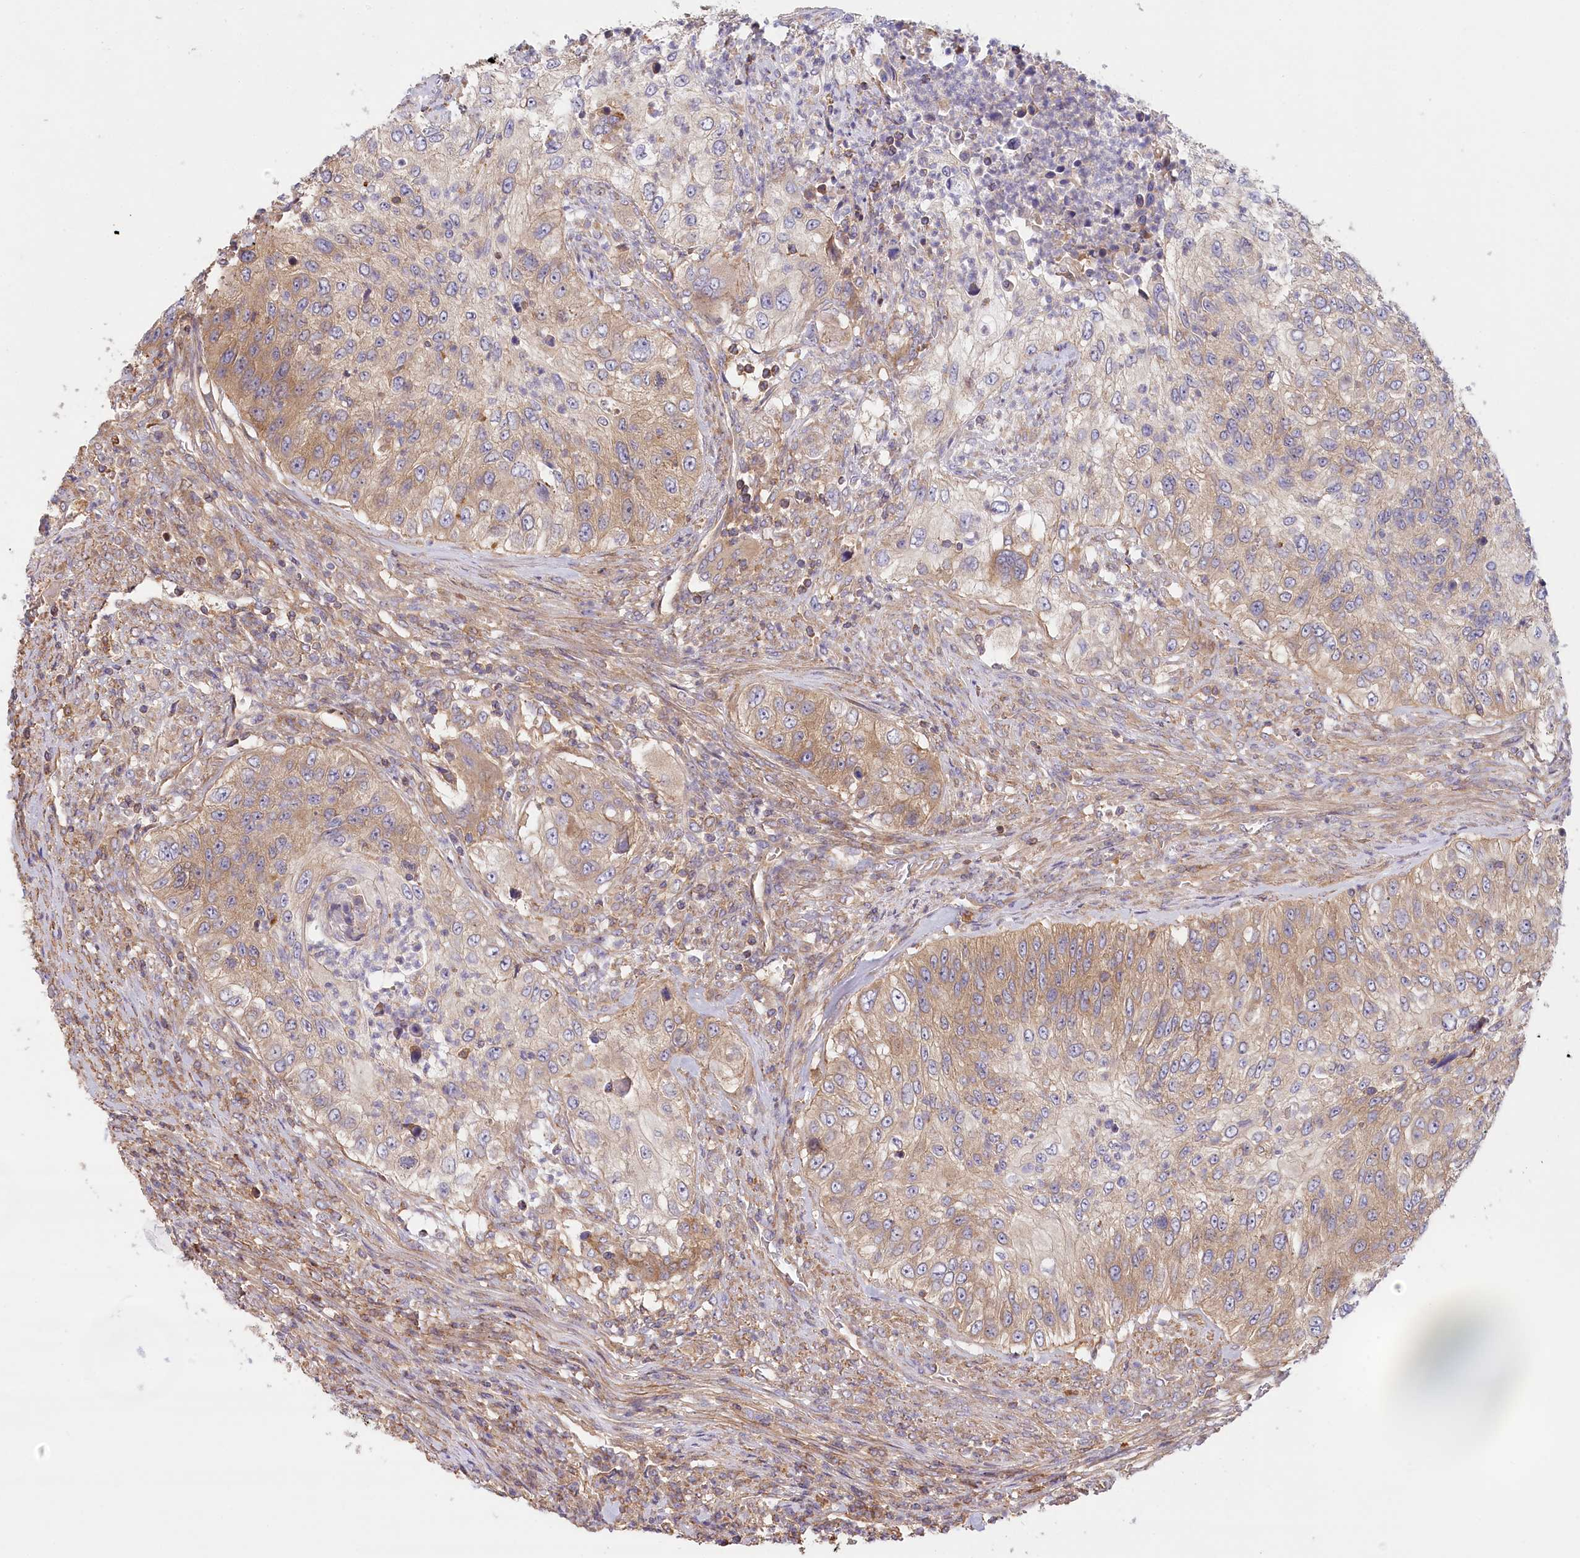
{"staining": {"intensity": "weak", "quantity": "25%-75%", "location": "cytoplasmic/membranous"}, "tissue": "urothelial cancer", "cell_type": "Tumor cells", "image_type": "cancer", "snomed": [{"axis": "morphology", "description": "Urothelial carcinoma, High grade"}, {"axis": "topography", "description": "Urinary bladder"}], "caption": "A brown stain labels weak cytoplasmic/membranous expression of a protein in human urothelial carcinoma (high-grade) tumor cells. (Stains: DAB (3,3'-diaminobenzidine) in brown, nuclei in blue, Microscopy: brightfield microscopy at high magnification).", "gene": "UMPS", "patient": {"sex": "female", "age": 60}}